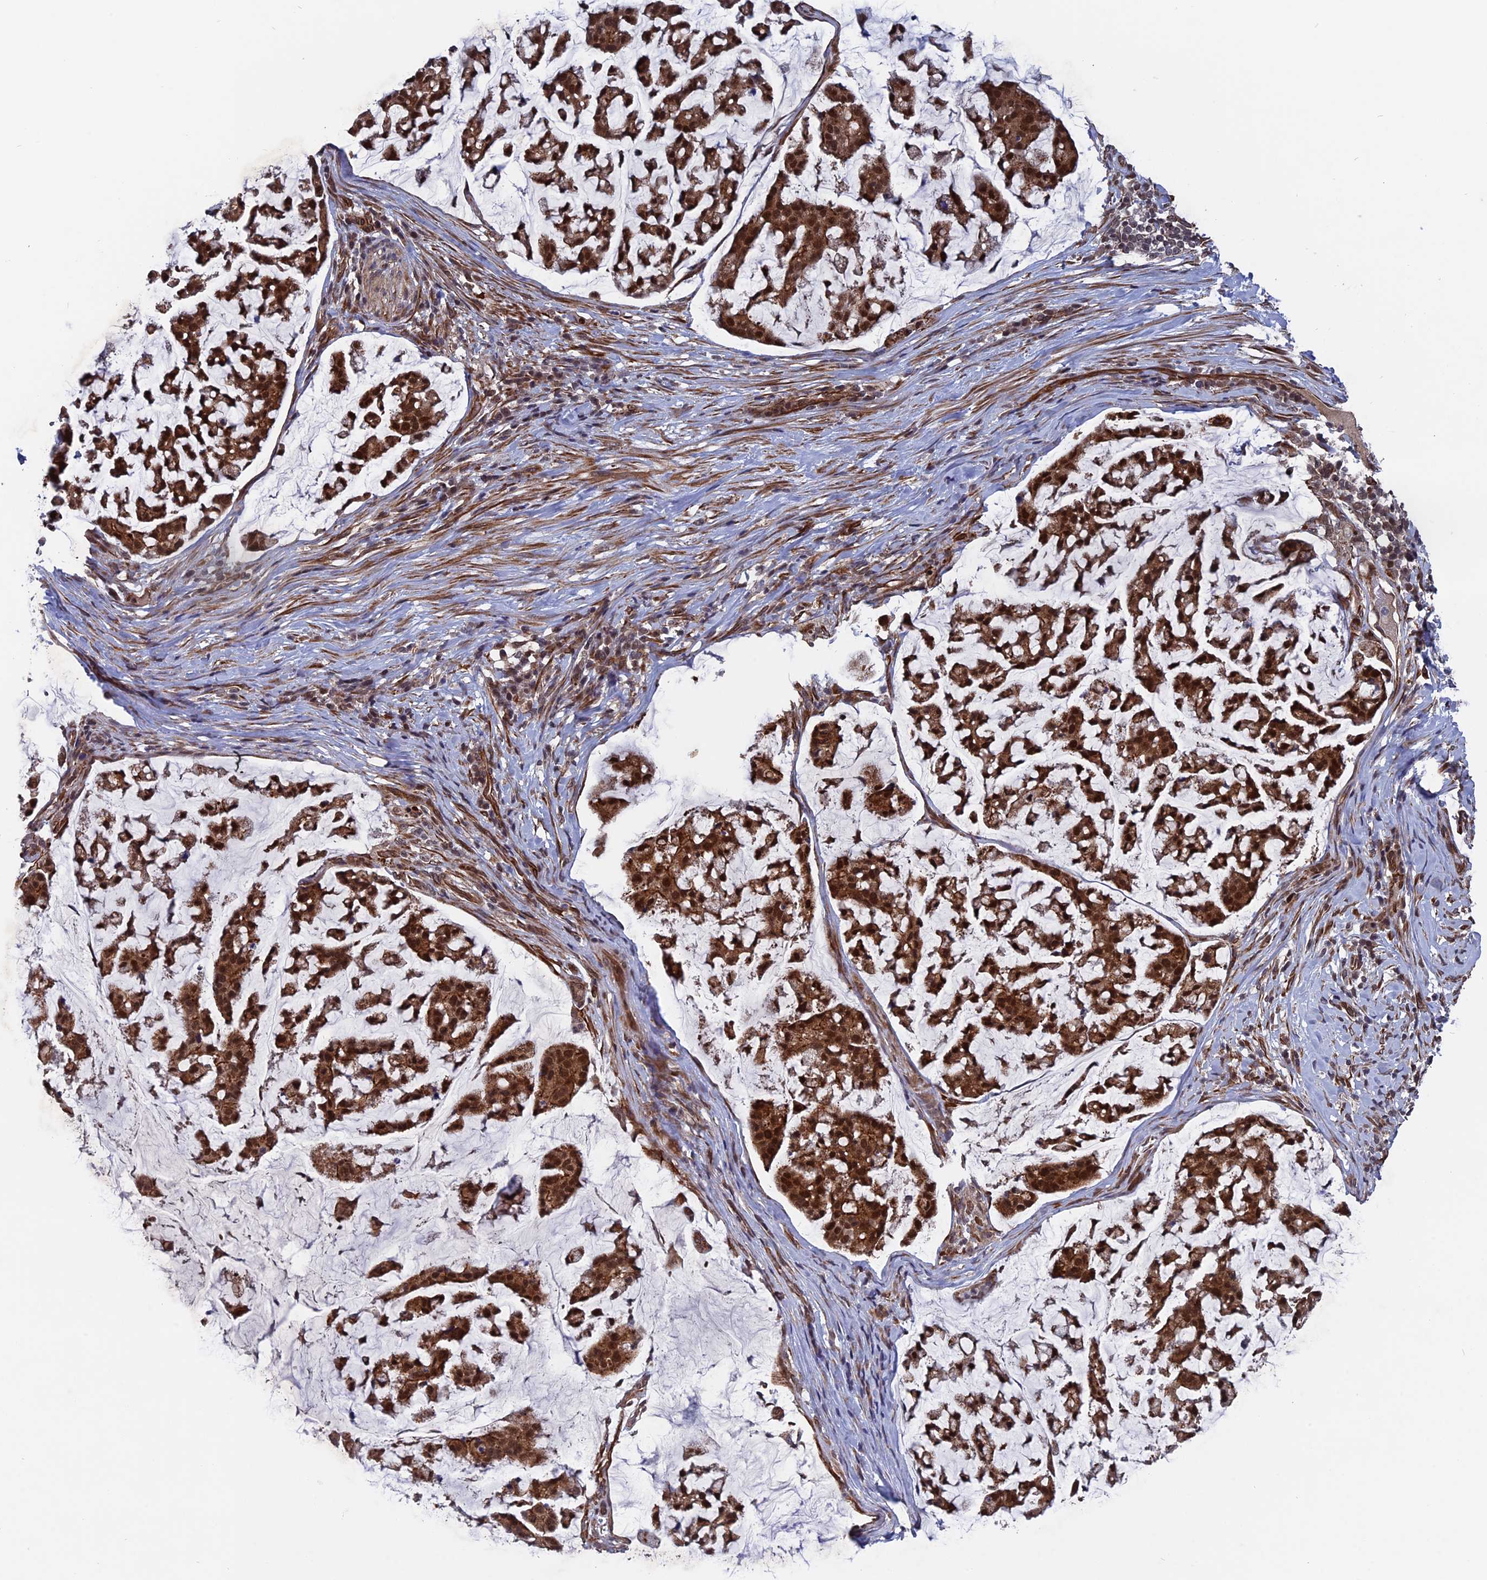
{"staining": {"intensity": "moderate", "quantity": ">75%", "location": "cytoplasmic/membranous,nuclear"}, "tissue": "stomach cancer", "cell_type": "Tumor cells", "image_type": "cancer", "snomed": [{"axis": "morphology", "description": "Adenocarcinoma, NOS"}, {"axis": "topography", "description": "Stomach, lower"}], "caption": "Protein expression analysis of human stomach adenocarcinoma reveals moderate cytoplasmic/membranous and nuclear expression in about >75% of tumor cells.", "gene": "NOSIP", "patient": {"sex": "male", "age": 67}}